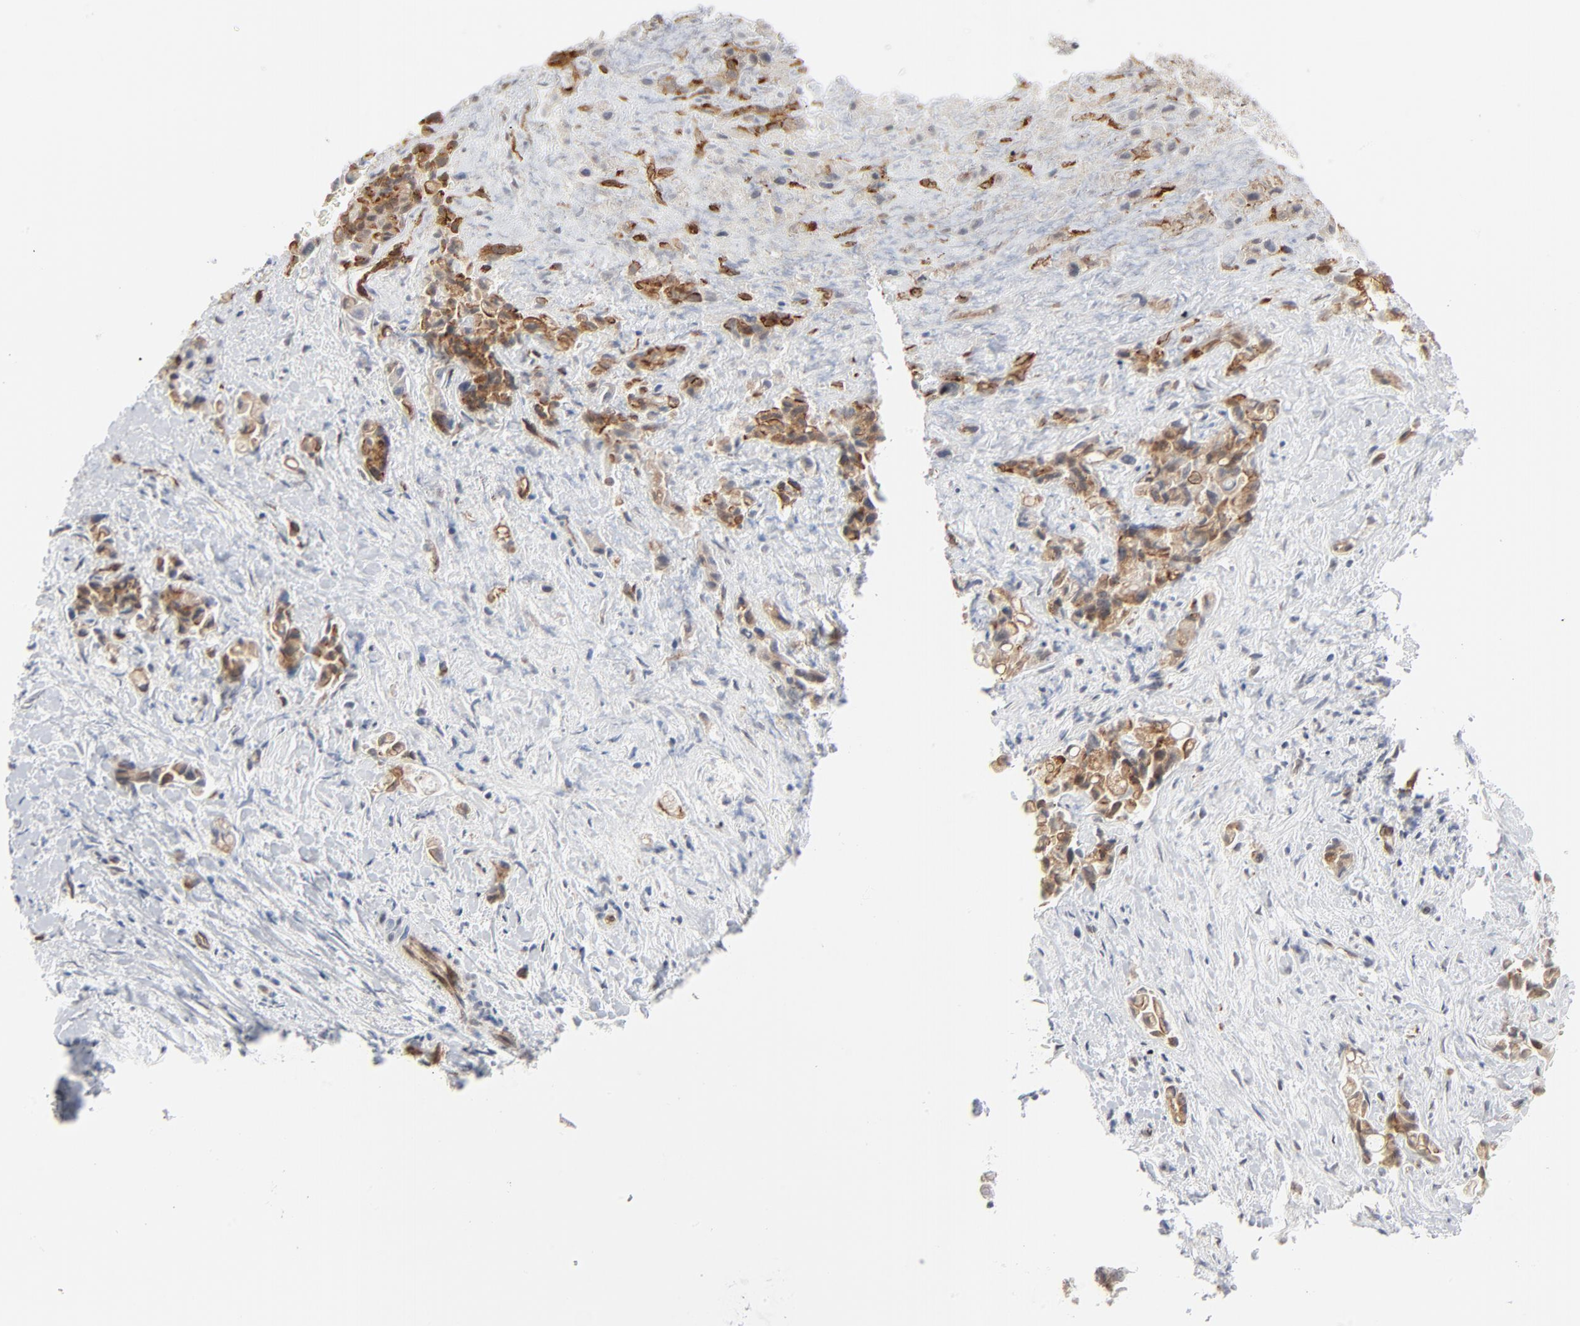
{"staining": {"intensity": "moderate", "quantity": ">75%", "location": "cytoplasmic/membranous"}, "tissue": "liver cancer", "cell_type": "Tumor cells", "image_type": "cancer", "snomed": [{"axis": "morphology", "description": "Cholangiocarcinoma"}, {"axis": "topography", "description": "Liver"}], "caption": "Protein staining of liver cancer (cholangiocarcinoma) tissue displays moderate cytoplasmic/membranous positivity in about >75% of tumor cells. (Stains: DAB (3,3'-diaminobenzidine) in brown, nuclei in blue, Microscopy: brightfield microscopy at high magnification).", "gene": "ITPR3", "patient": {"sex": "male", "age": 57}}